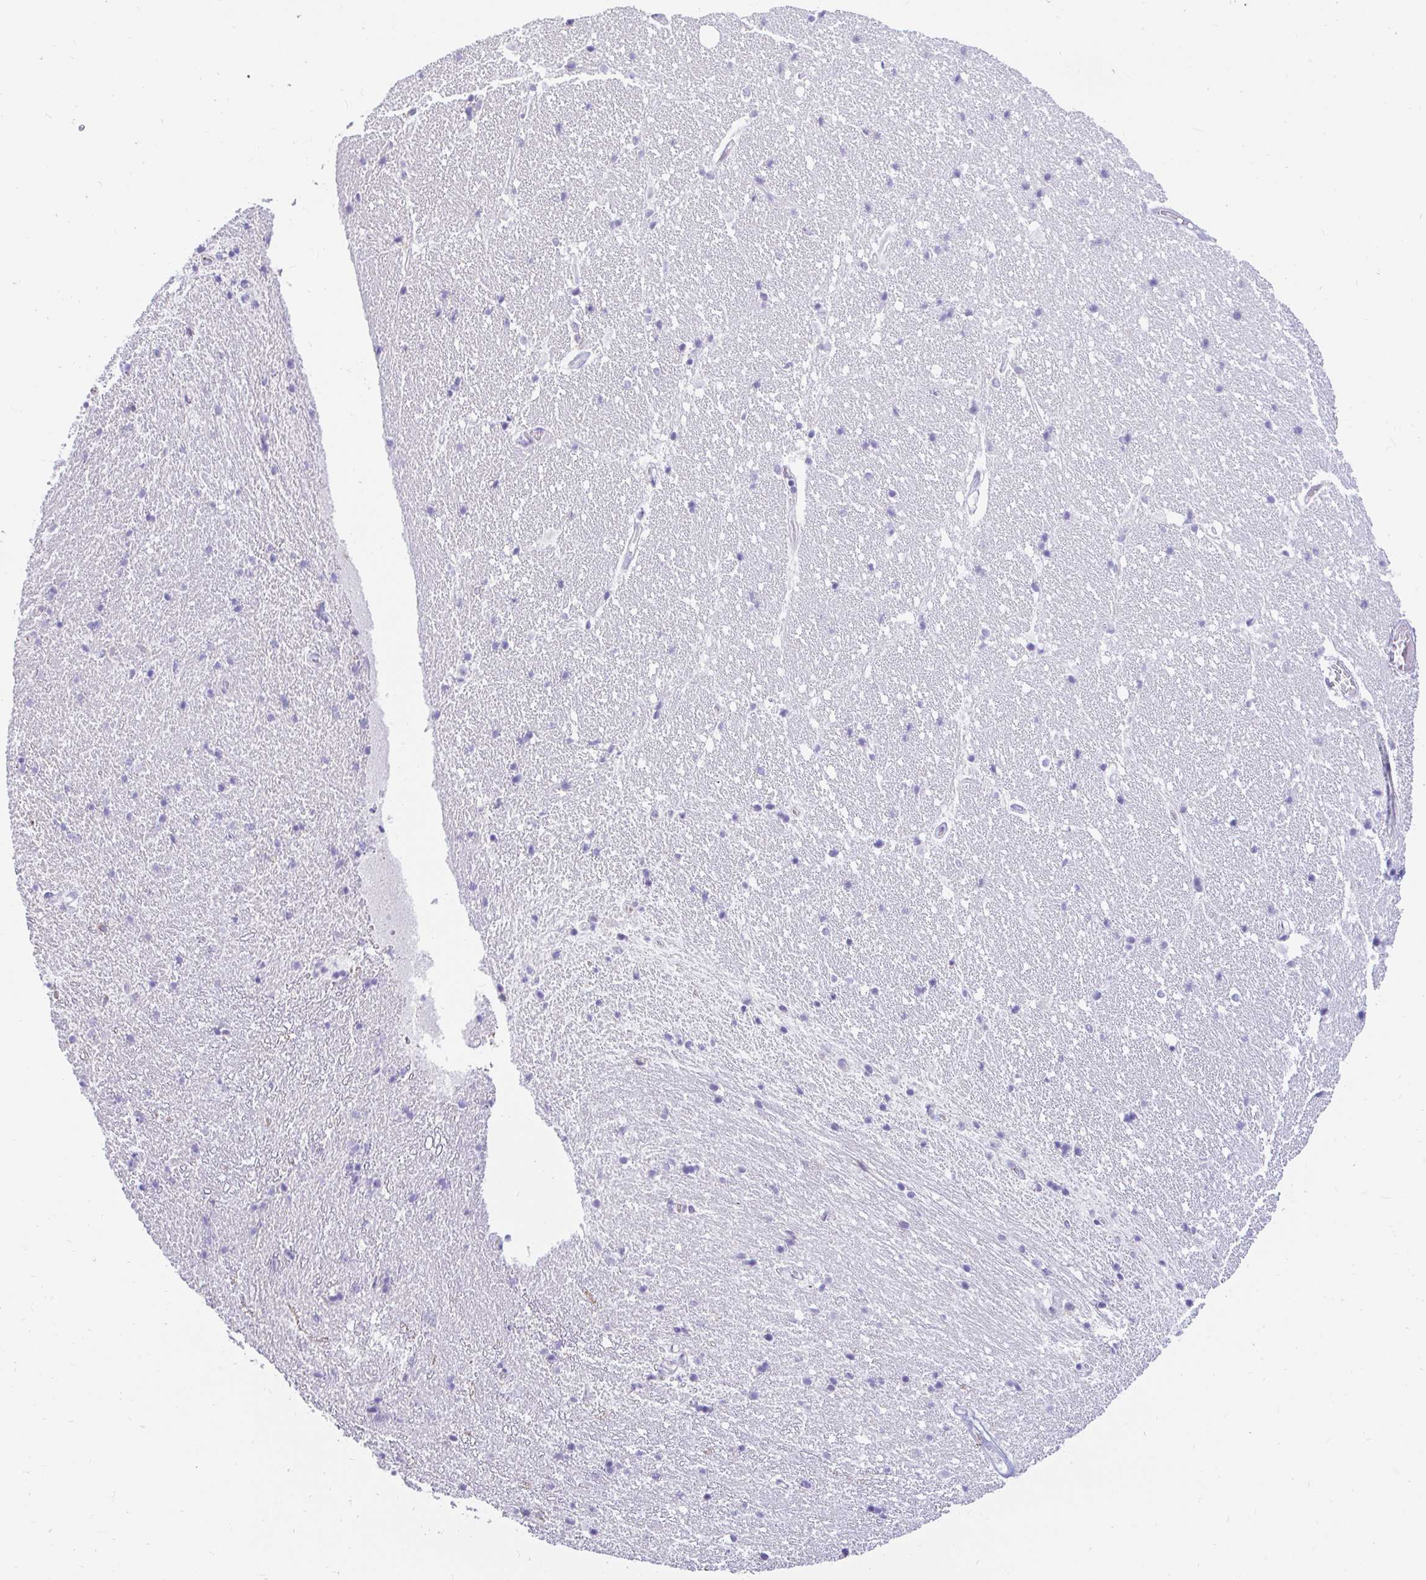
{"staining": {"intensity": "negative", "quantity": "none", "location": "none"}, "tissue": "hippocampus", "cell_type": "Glial cells", "image_type": "normal", "snomed": [{"axis": "morphology", "description": "Normal tissue, NOS"}, {"axis": "topography", "description": "Hippocampus"}], "caption": "Unremarkable hippocampus was stained to show a protein in brown. There is no significant staining in glial cells. The staining was performed using DAB (3,3'-diaminobenzidine) to visualize the protein expression in brown, while the nuclei were stained in blue with hematoxylin (Magnification: 20x).", "gene": "CAPSL", "patient": {"sex": "male", "age": 63}}